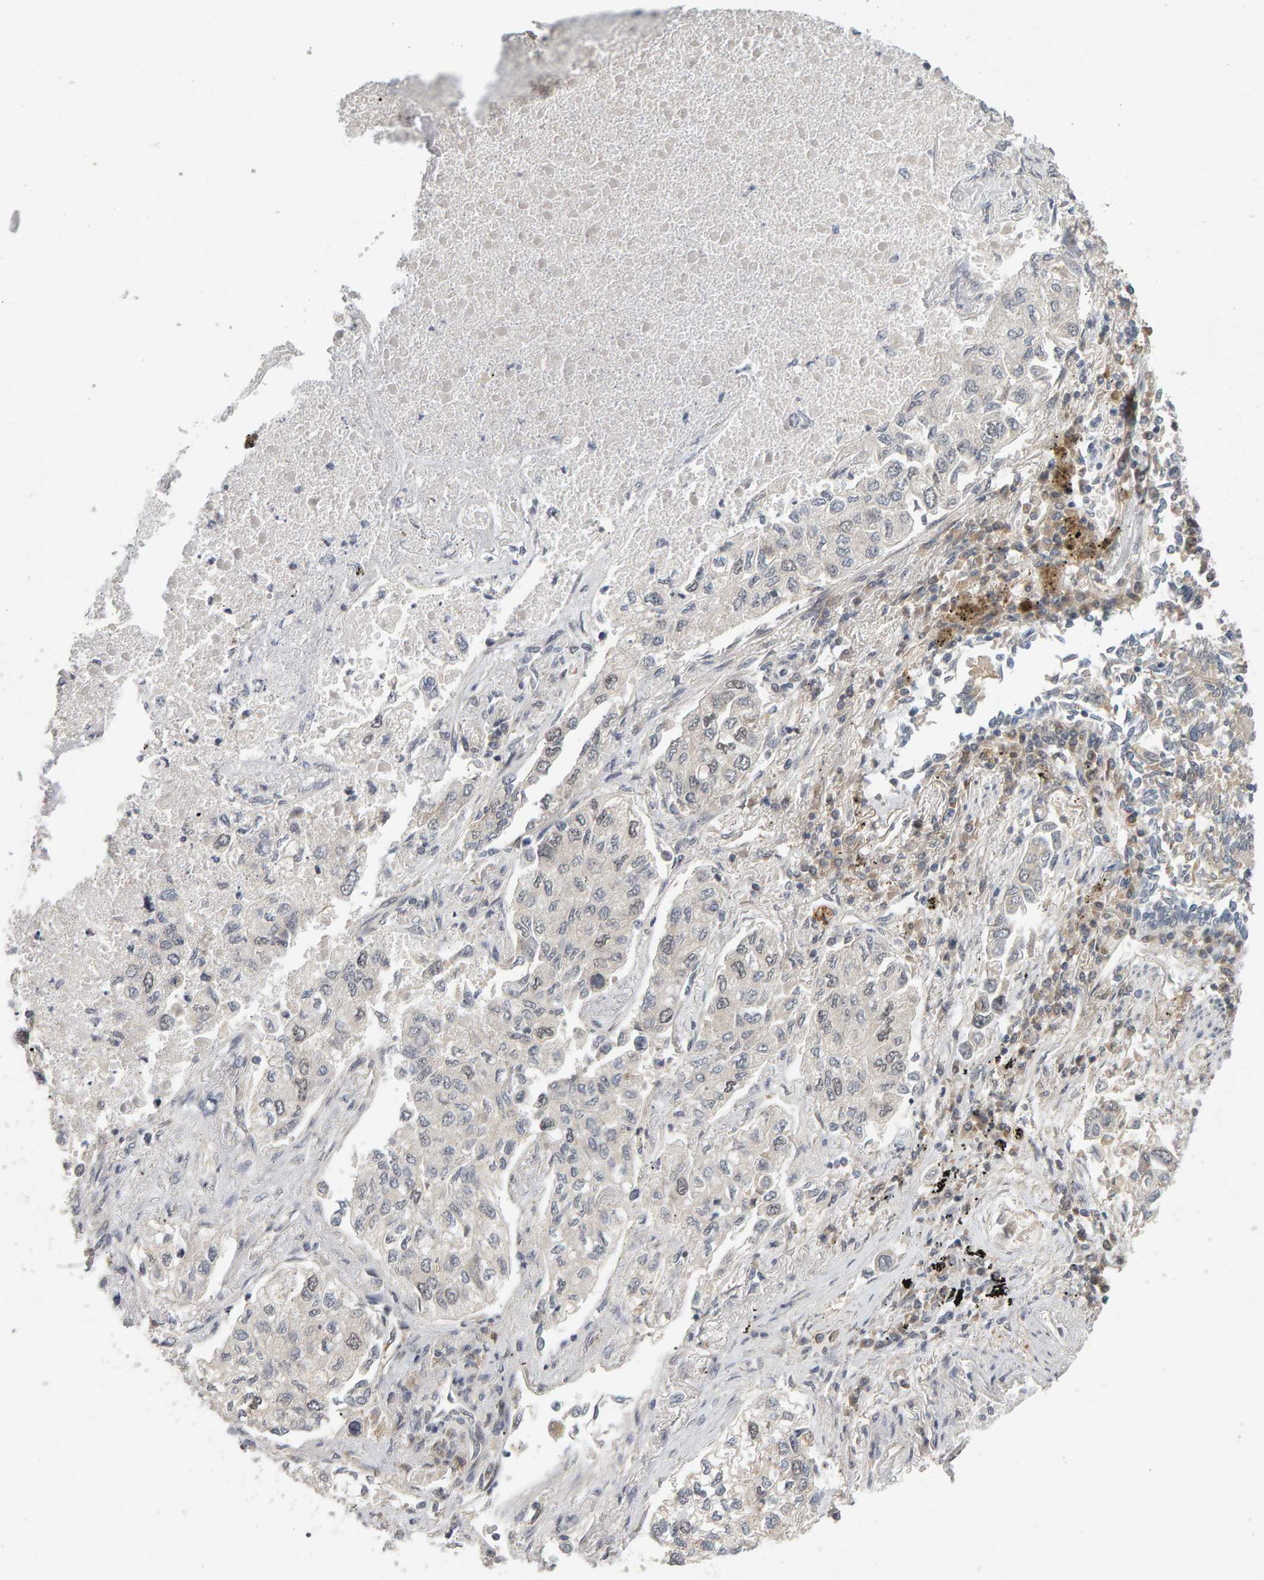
{"staining": {"intensity": "negative", "quantity": "none", "location": "none"}, "tissue": "lung cancer", "cell_type": "Tumor cells", "image_type": "cancer", "snomed": [{"axis": "morphology", "description": "Inflammation, NOS"}, {"axis": "morphology", "description": "Adenocarcinoma, NOS"}, {"axis": "topography", "description": "Lung"}], "caption": "Immunohistochemistry (IHC) histopathology image of neoplastic tissue: lung cancer stained with DAB (3,3'-diaminobenzidine) displays no significant protein positivity in tumor cells.", "gene": "CDCA5", "patient": {"sex": "male", "age": 63}}